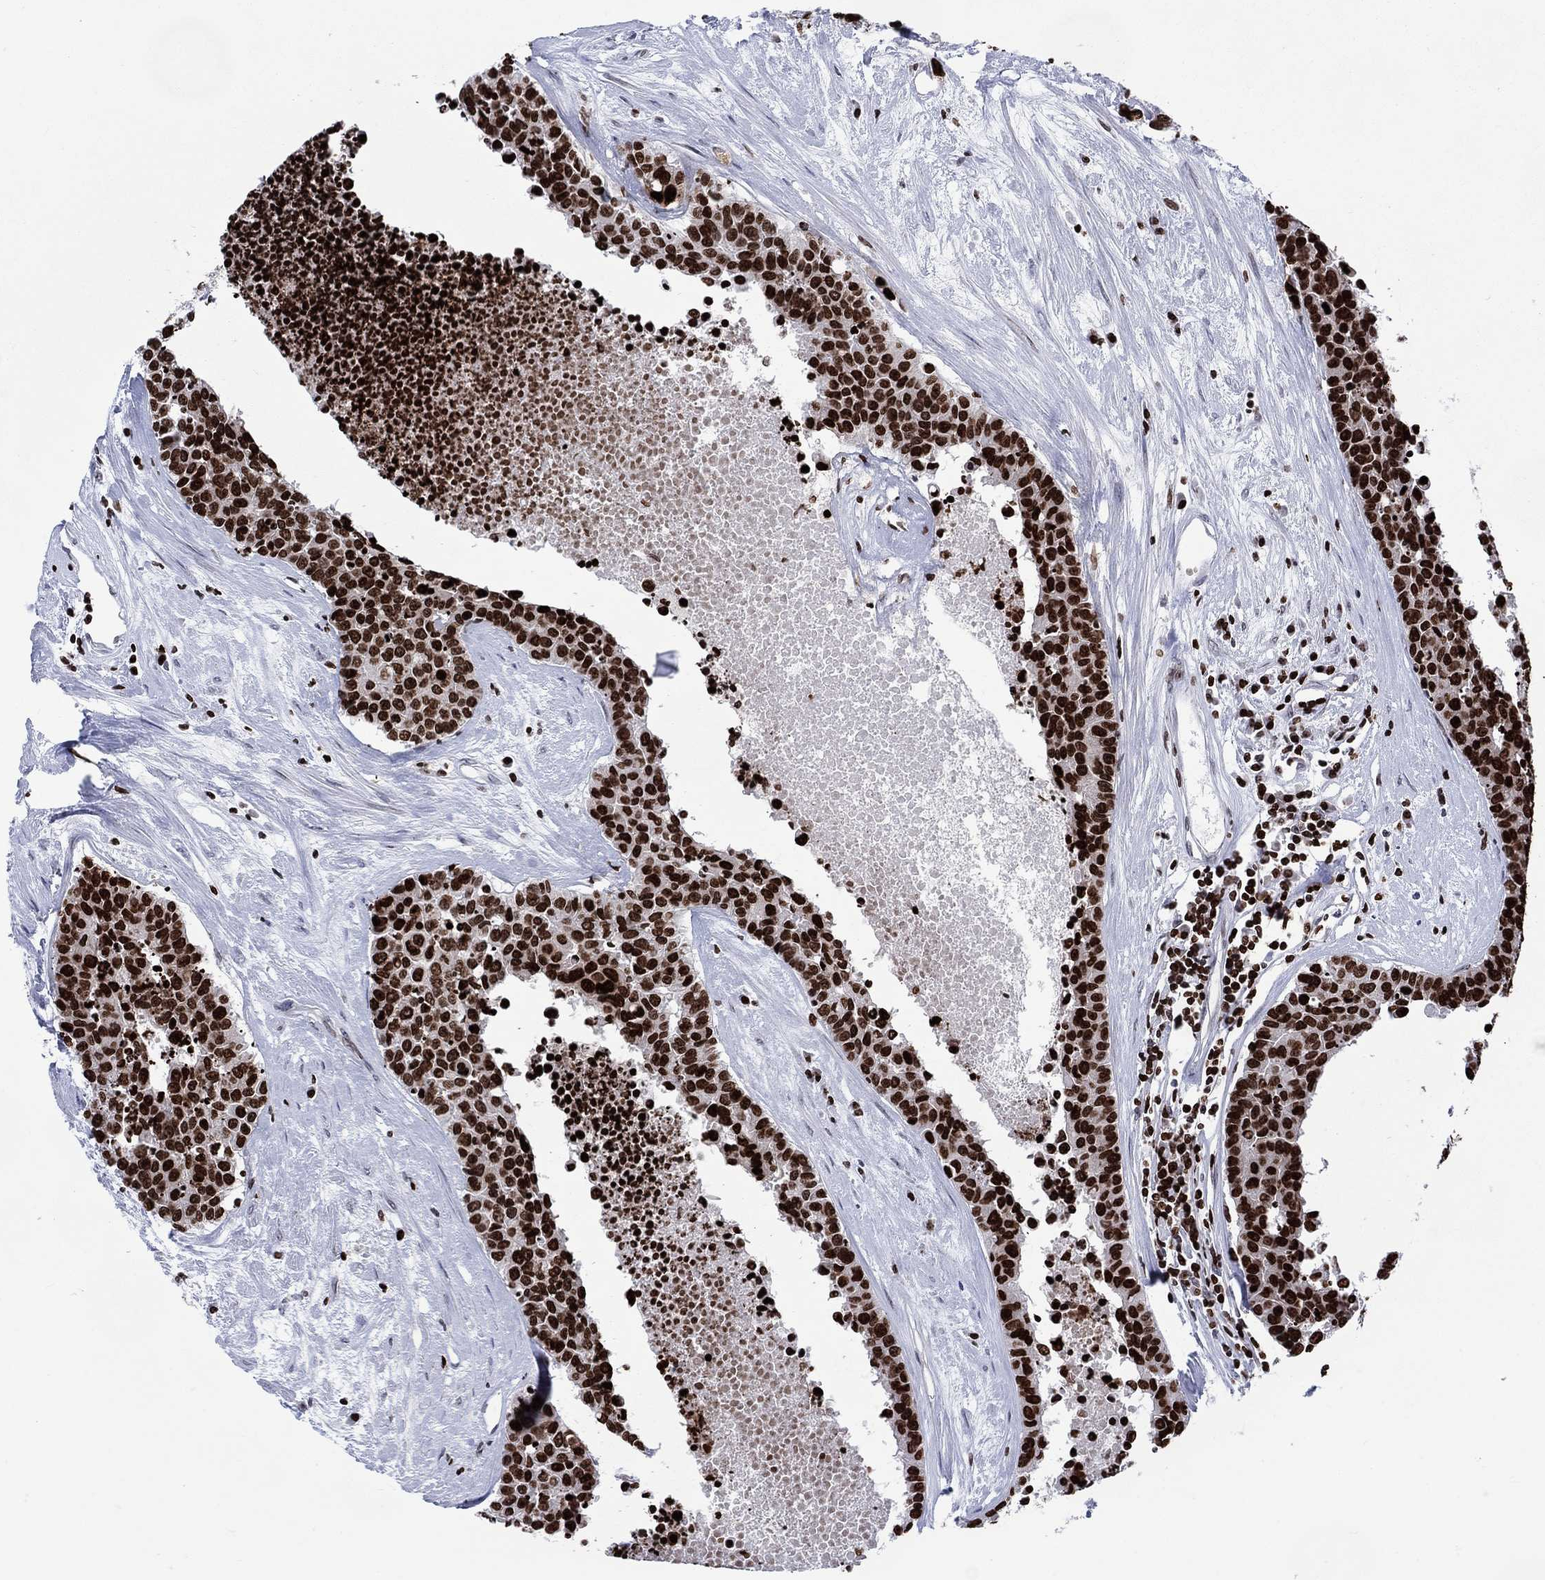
{"staining": {"intensity": "strong", "quantity": "25%-75%", "location": "nuclear"}, "tissue": "carcinoid", "cell_type": "Tumor cells", "image_type": "cancer", "snomed": [{"axis": "morphology", "description": "Carcinoid, malignant, NOS"}, {"axis": "topography", "description": "Colon"}], "caption": "Tumor cells demonstrate high levels of strong nuclear positivity in about 25%-75% of cells in human carcinoid.", "gene": "HMGA1", "patient": {"sex": "male", "age": 81}}